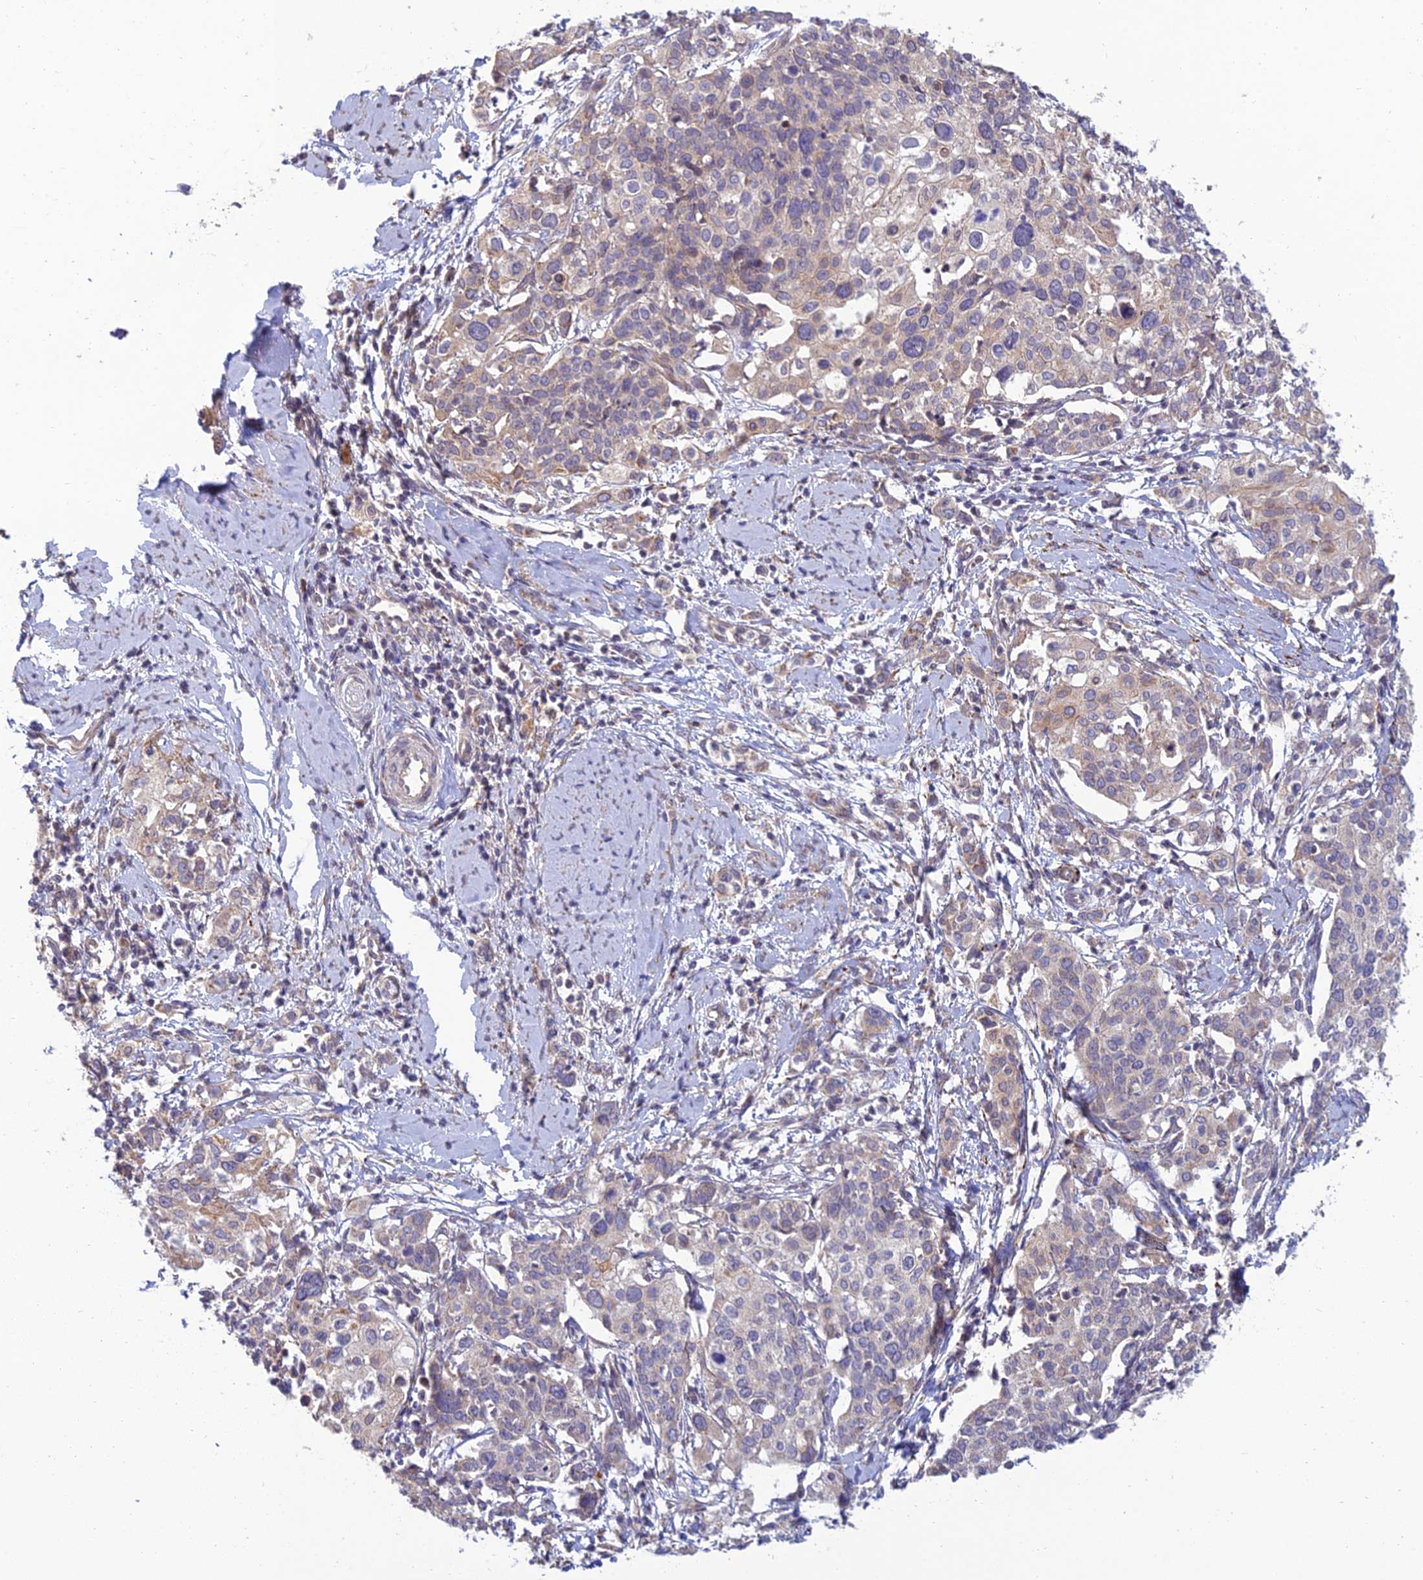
{"staining": {"intensity": "weak", "quantity": "<25%", "location": "cytoplasmic/membranous"}, "tissue": "cervical cancer", "cell_type": "Tumor cells", "image_type": "cancer", "snomed": [{"axis": "morphology", "description": "Squamous cell carcinoma, NOS"}, {"axis": "topography", "description": "Cervix"}], "caption": "The immunohistochemistry (IHC) image has no significant positivity in tumor cells of squamous cell carcinoma (cervical) tissue.", "gene": "C3orf20", "patient": {"sex": "female", "age": 44}}